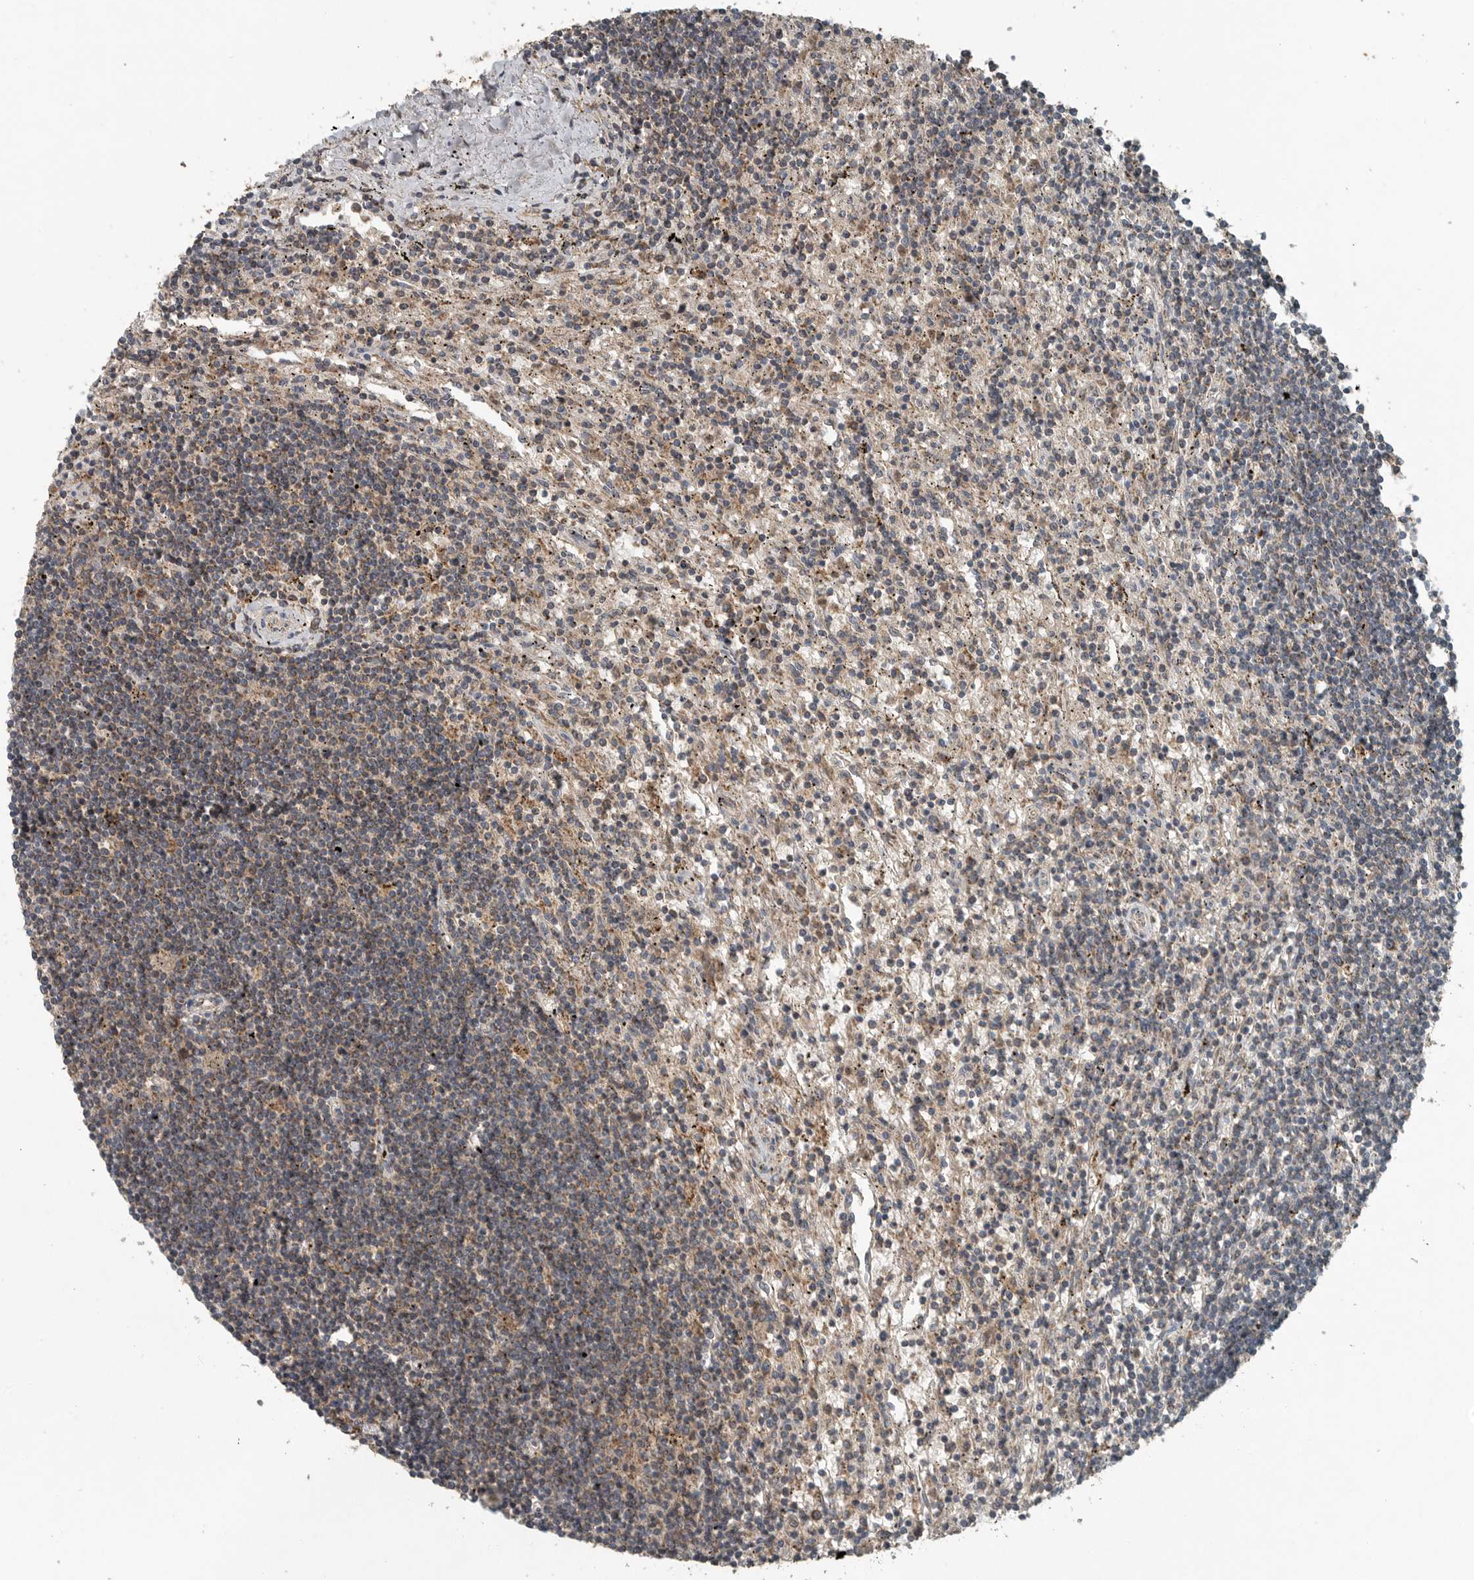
{"staining": {"intensity": "weak", "quantity": "25%-75%", "location": "cytoplasmic/membranous"}, "tissue": "lymphoma", "cell_type": "Tumor cells", "image_type": "cancer", "snomed": [{"axis": "morphology", "description": "Malignant lymphoma, non-Hodgkin's type, Low grade"}, {"axis": "topography", "description": "Spleen"}], "caption": "Immunohistochemical staining of low-grade malignant lymphoma, non-Hodgkin's type shows low levels of weak cytoplasmic/membranous protein expression in approximately 25%-75% of tumor cells.", "gene": "IL6ST", "patient": {"sex": "male", "age": 76}}